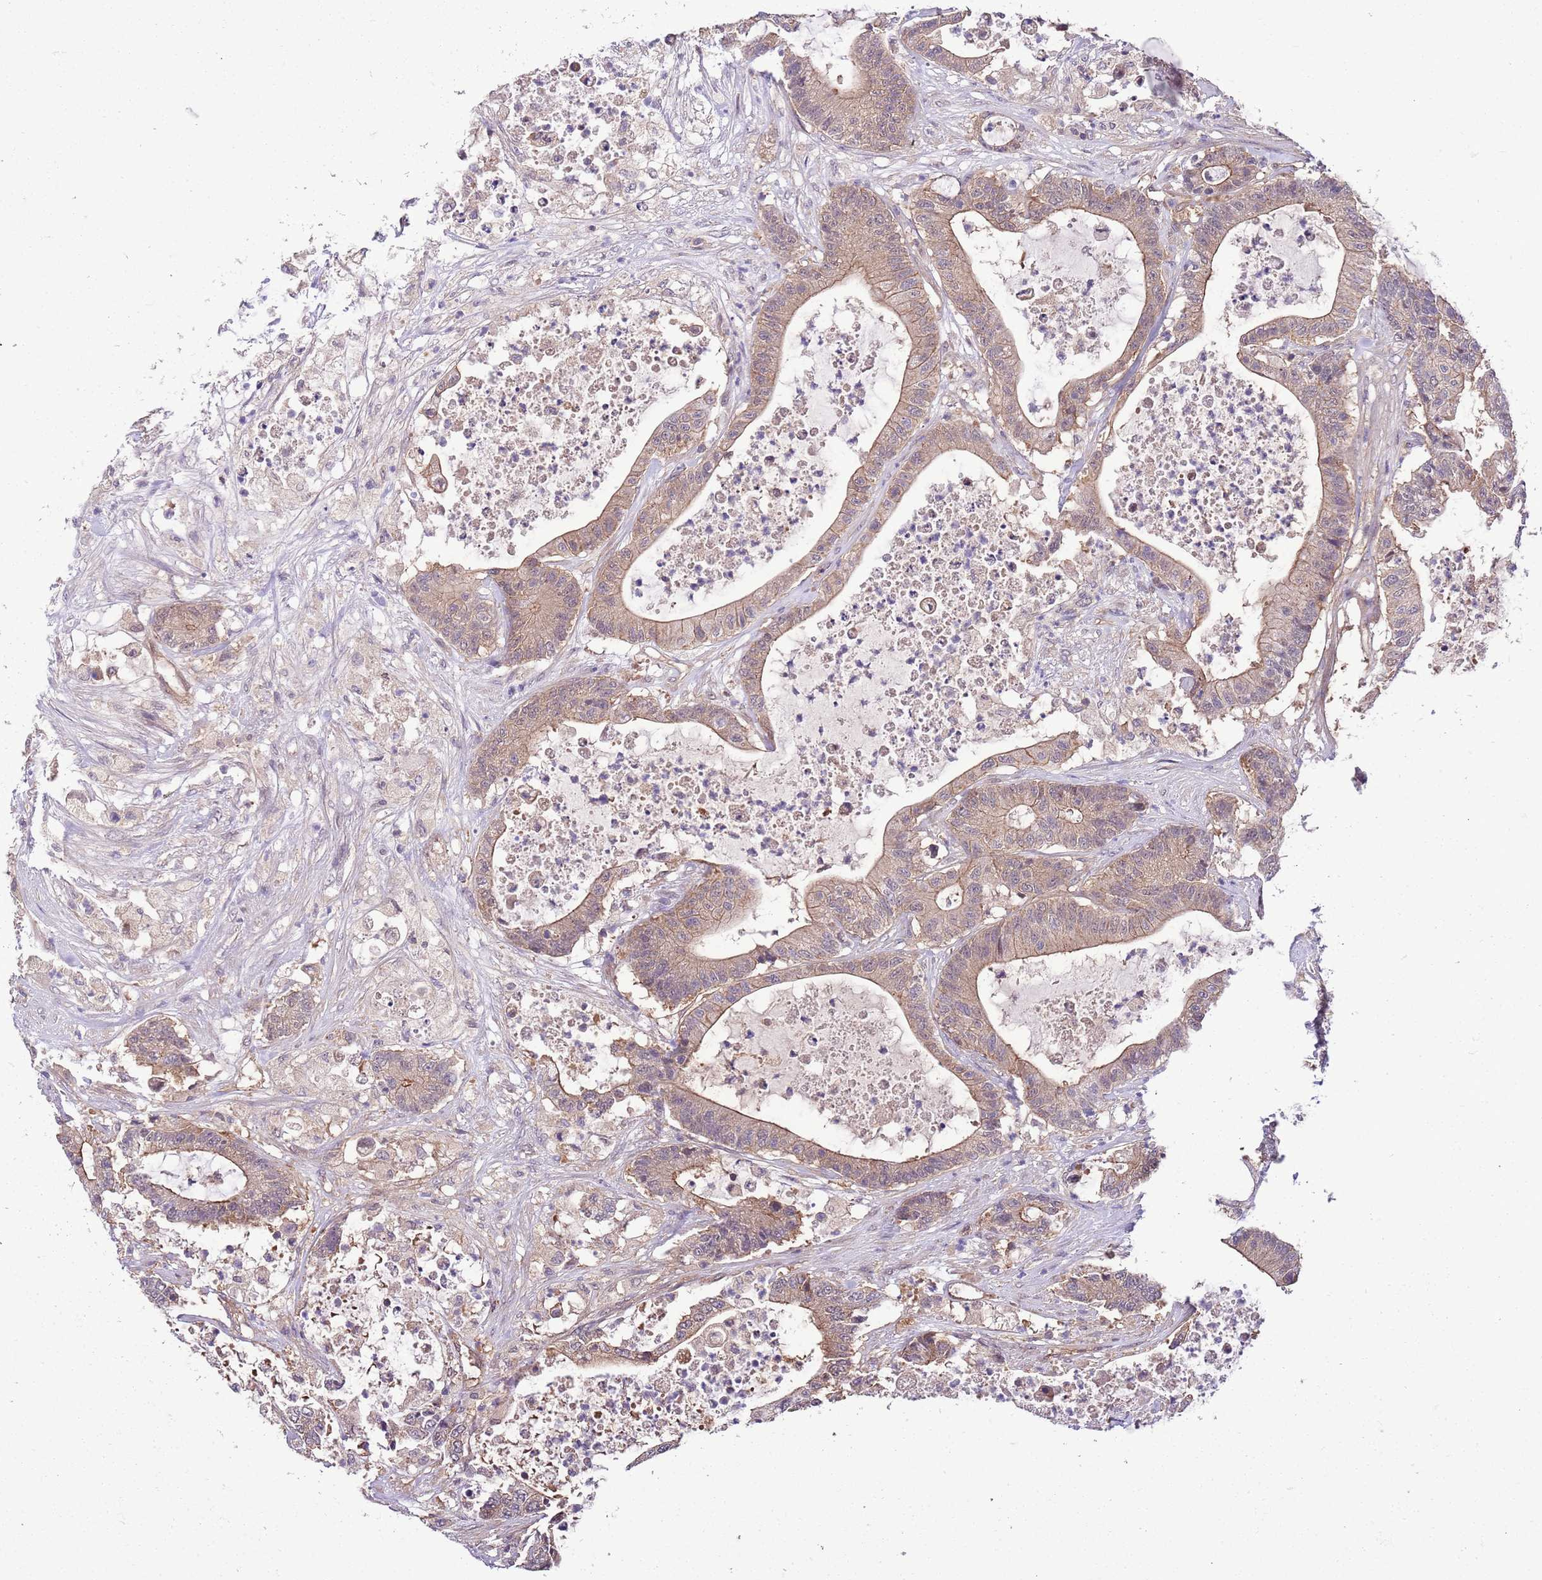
{"staining": {"intensity": "moderate", "quantity": ">75%", "location": "cytoplasmic/membranous"}, "tissue": "colorectal cancer", "cell_type": "Tumor cells", "image_type": "cancer", "snomed": [{"axis": "morphology", "description": "Adenocarcinoma, NOS"}, {"axis": "topography", "description": "Colon"}], "caption": "Protein positivity by immunohistochemistry (IHC) displays moderate cytoplasmic/membranous expression in approximately >75% of tumor cells in adenocarcinoma (colorectal).", "gene": "DONSON", "patient": {"sex": "female", "age": 84}}